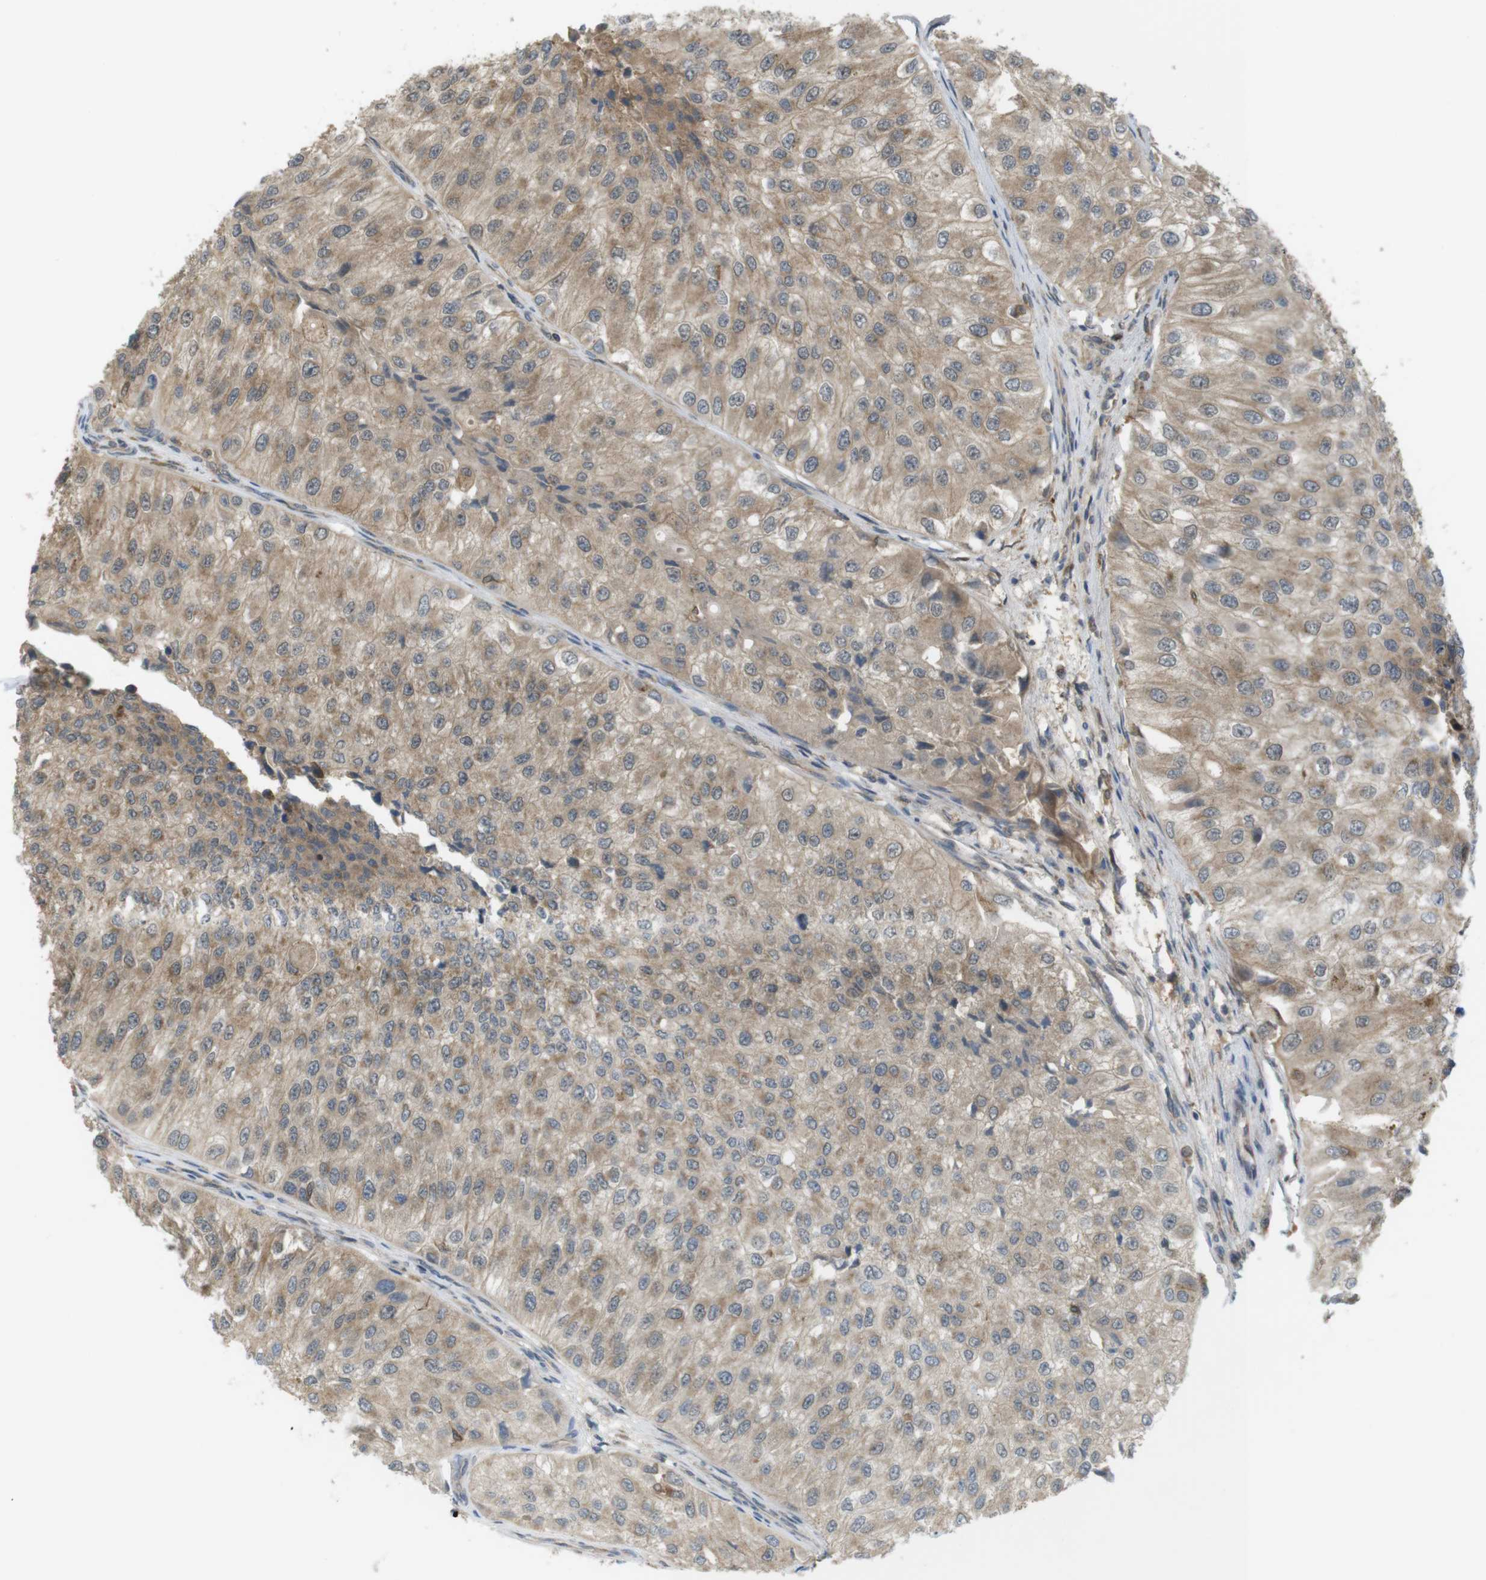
{"staining": {"intensity": "moderate", "quantity": ">75%", "location": "cytoplasmic/membranous"}, "tissue": "urothelial cancer", "cell_type": "Tumor cells", "image_type": "cancer", "snomed": [{"axis": "morphology", "description": "Urothelial carcinoma, High grade"}, {"axis": "topography", "description": "Kidney"}, {"axis": "topography", "description": "Urinary bladder"}], "caption": "DAB (3,3'-diaminobenzidine) immunohistochemical staining of high-grade urothelial carcinoma reveals moderate cytoplasmic/membranous protein expression in about >75% of tumor cells.", "gene": "RNF130", "patient": {"sex": "male", "age": 77}}